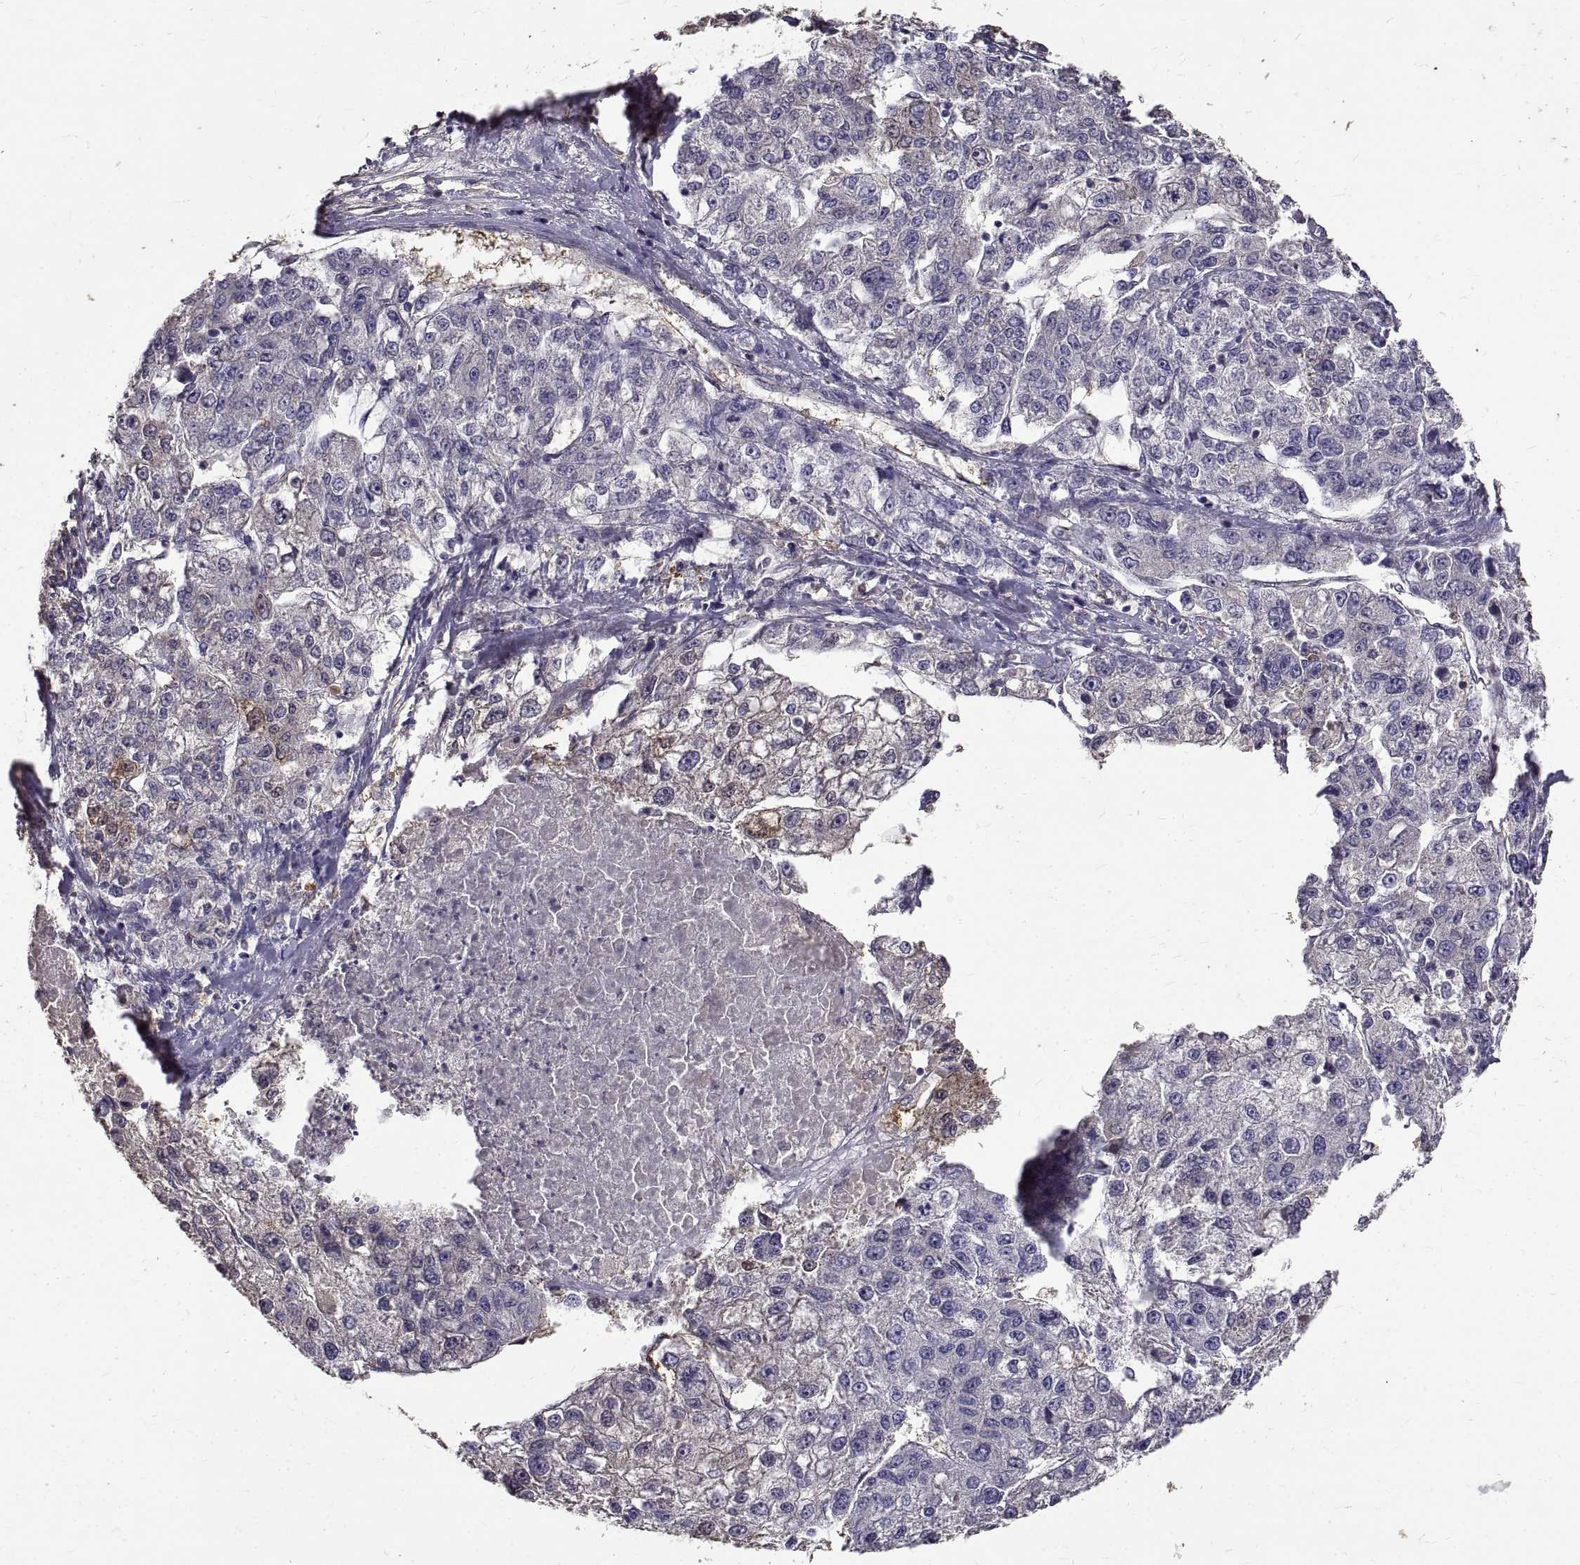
{"staining": {"intensity": "negative", "quantity": "none", "location": "none"}, "tissue": "liver cancer", "cell_type": "Tumor cells", "image_type": "cancer", "snomed": [{"axis": "morphology", "description": "Carcinoma, Hepatocellular, NOS"}, {"axis": "topography", "description": "Liver"}], "caption": "Human hepatocellular carcinoma (liver) stained for a protein using immunohistochemistry demonstrates no expression in tumor cells.", "gene": "PEA15", "patient": {"sex": "male", "age": 56}}